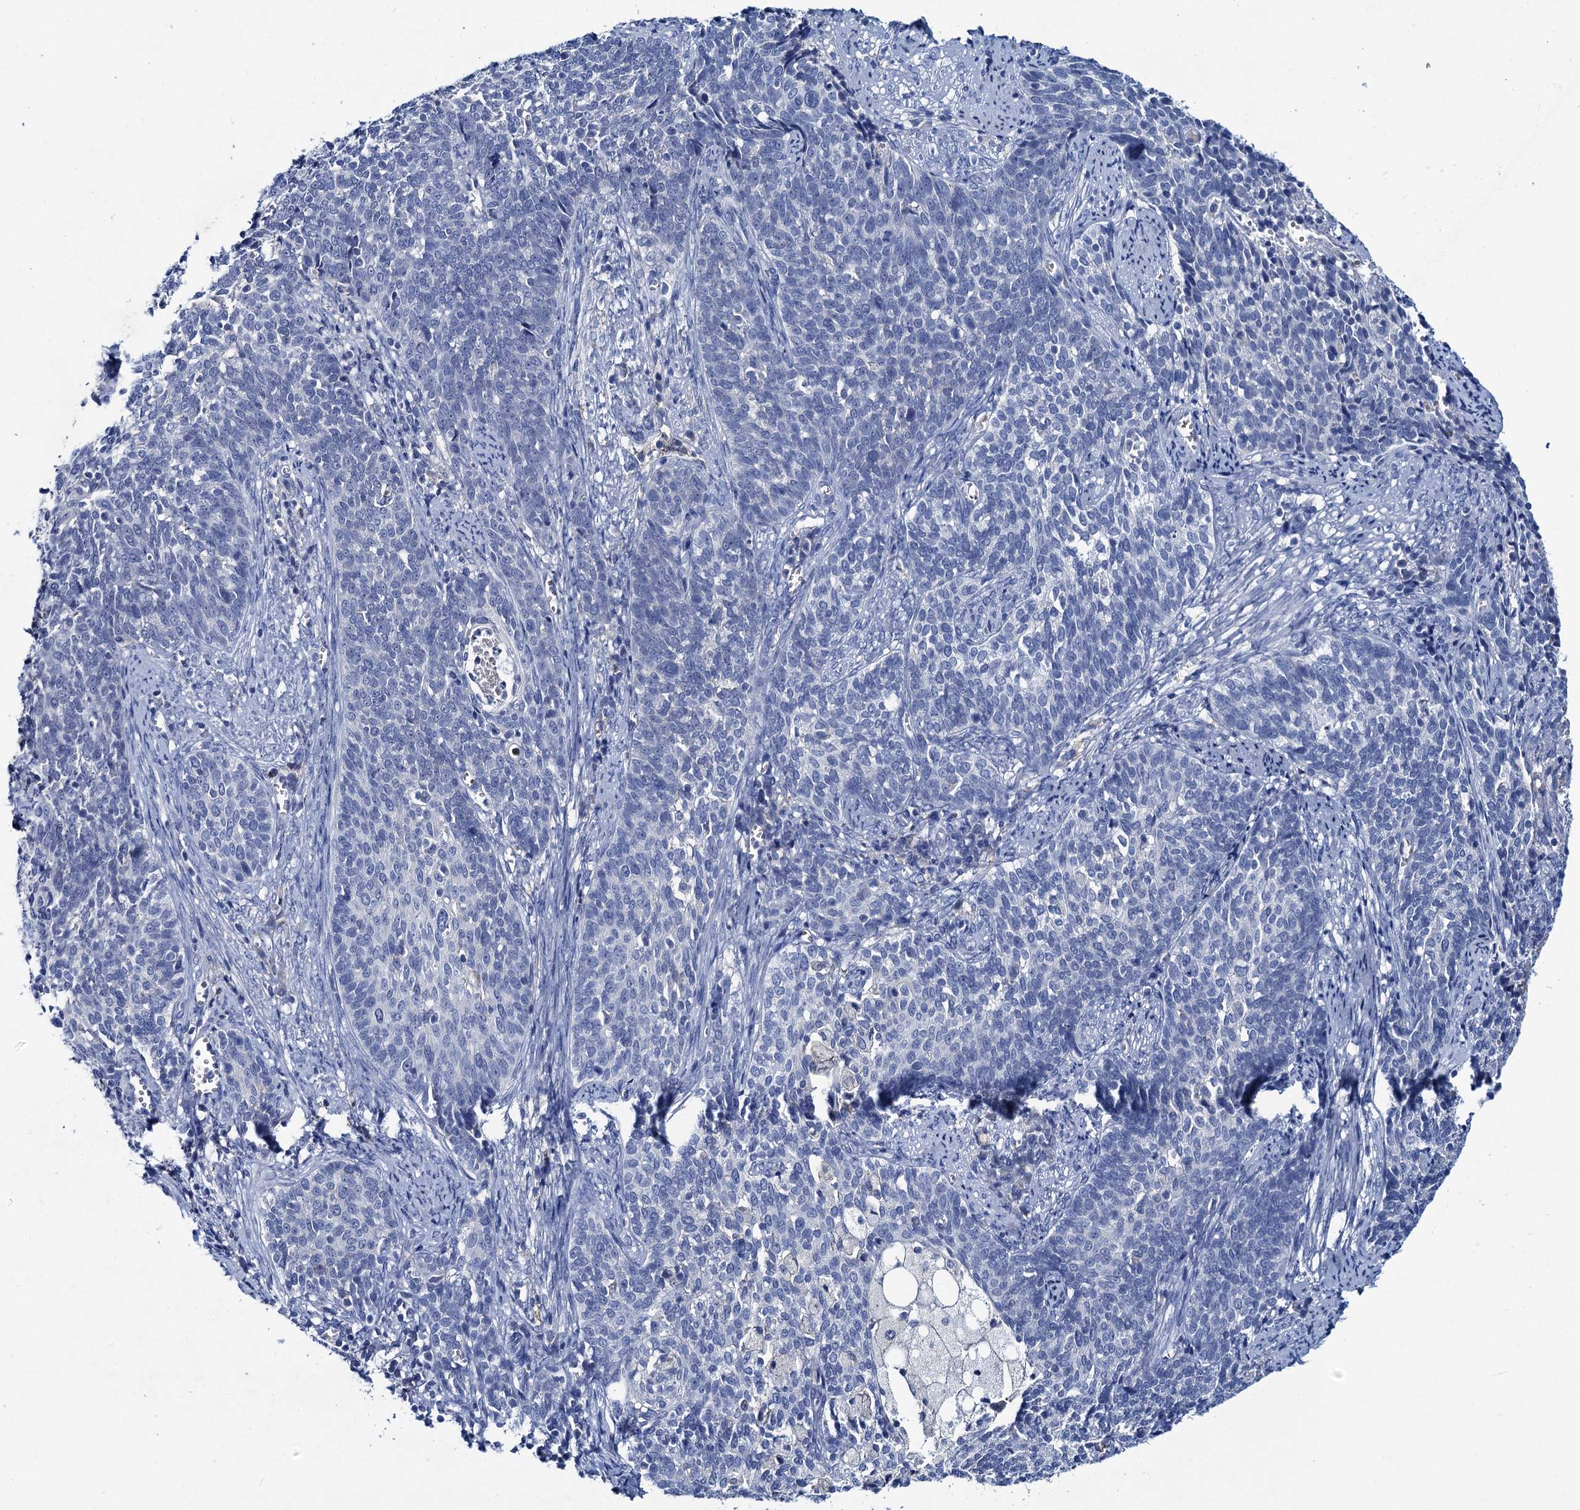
{"staining": {"intensity": "negative", "quantity": "none", "location": "none"}, "tissue": "cervical cancer", "cell_type": "Tumor cells", "image_type": "cancer", "snomed": [{"axis": "morphology", "description": "Squamous cell carcinoma, NOS"}, {"axis": "topography", "description": "Cervix"}], "caption": "This is a photomicrograph of immunohistochemistry (IHC) staining of cervical squamous cell carcinoma, which shows no positivity in tumor cells. (Immunohistochemistry, brightfield microscopy, high magnification).", "gene": "RTKN2", "patient": {"sex": "female", "age": 39}}